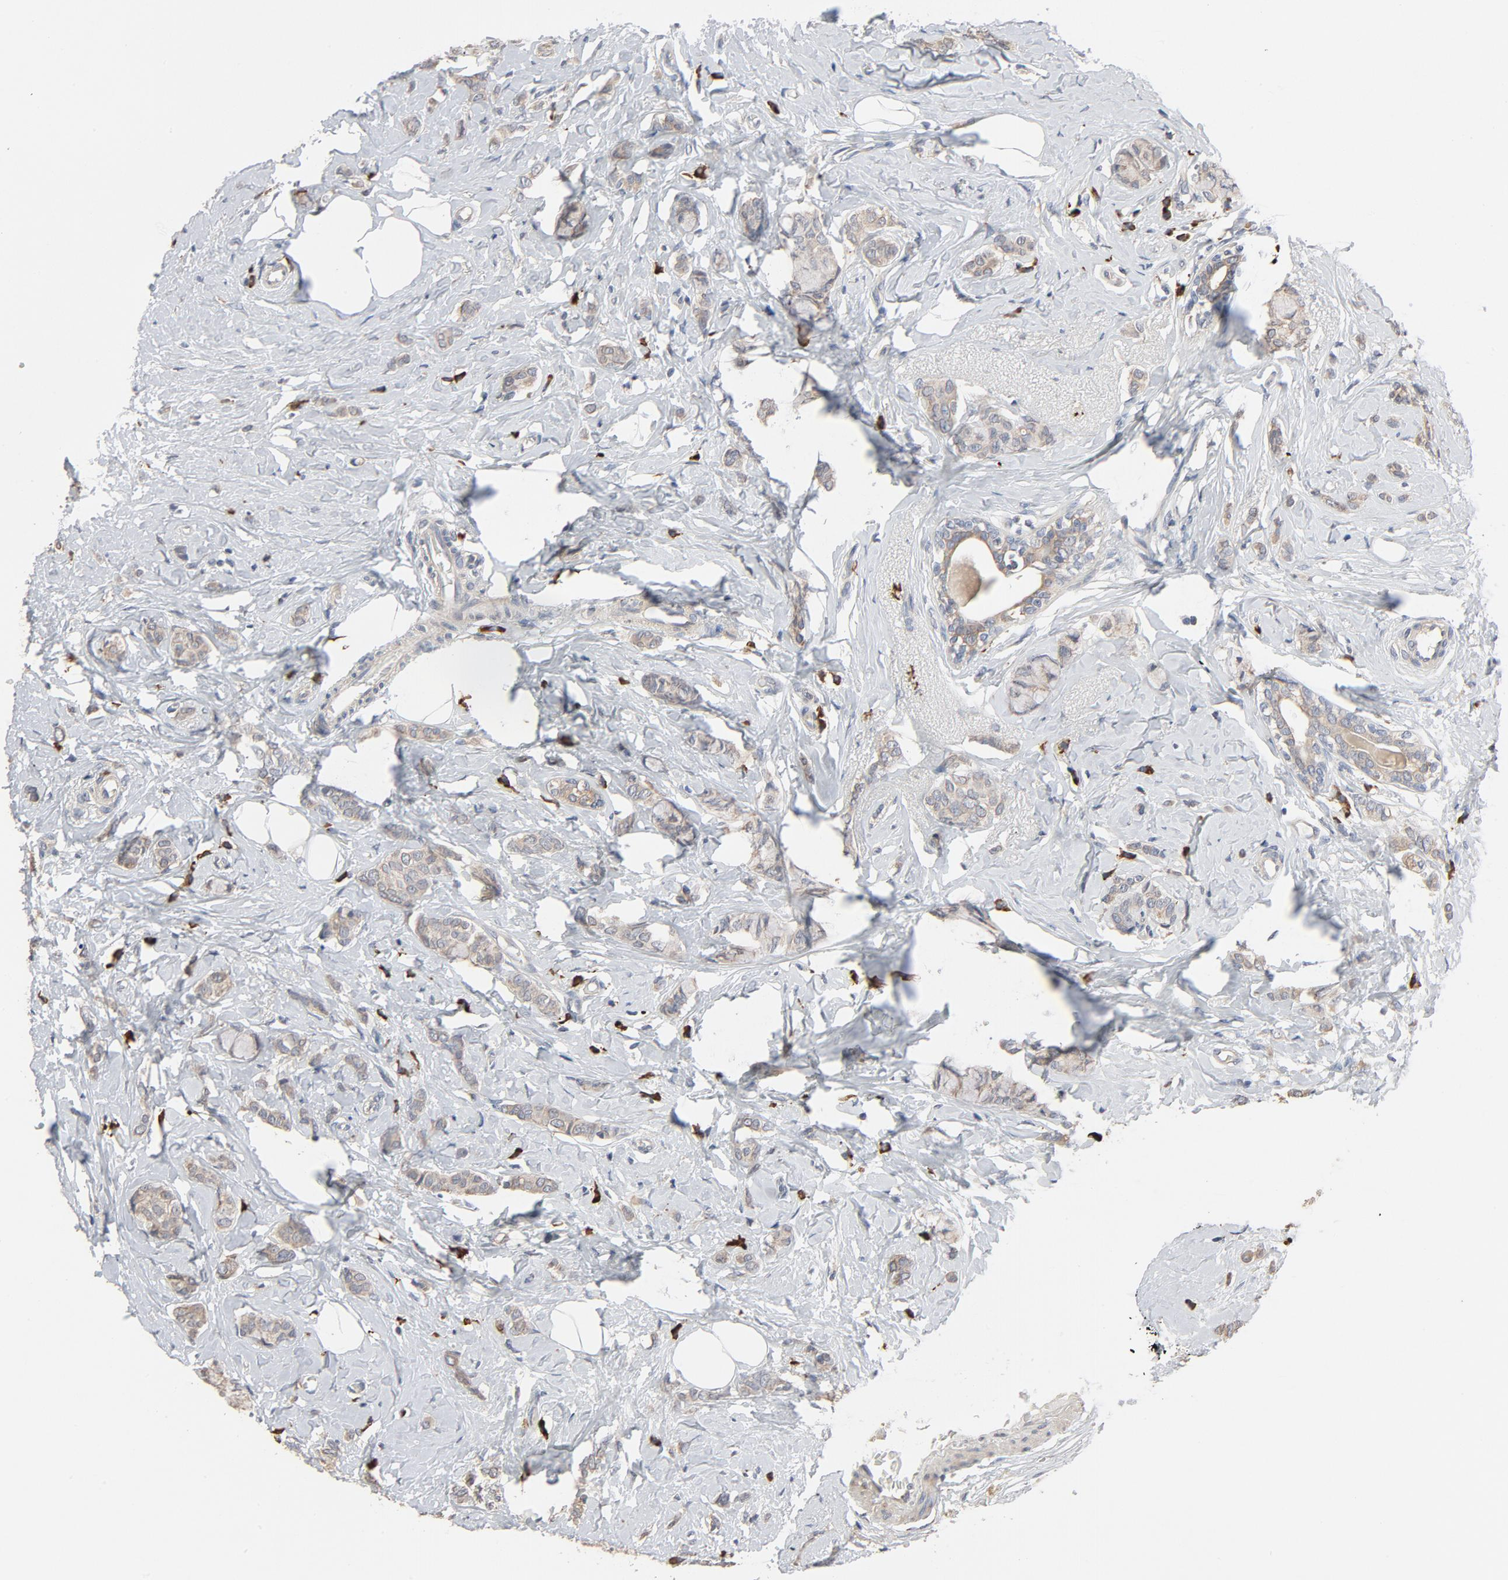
{"staining": {"intensity": "weak", "quantity": ">75%", "location": "cytoplasmic/membranous"}, "tissue": "breast cancer", "cell_type": "Tumor cells", "image_type": "cancer", "snomed": [{"axis": "morphology", "description": "Lobular carcinoma"}, {"axis": "topography", "description": "Breast"}], "caption": "Weak cytoplasmic/membranous protein positivity is appreciated in approximately >75% of tumor cells in breast cancer. The staining was performed using DAB (3,3'-diaminobenzidine) to visualize the protein expression in brown, while the nuclei were stained in blue with hematoxylin (Magnification: 20x).", "gene": "TLR4", "patient": {"sex": "female", "age": 60}}